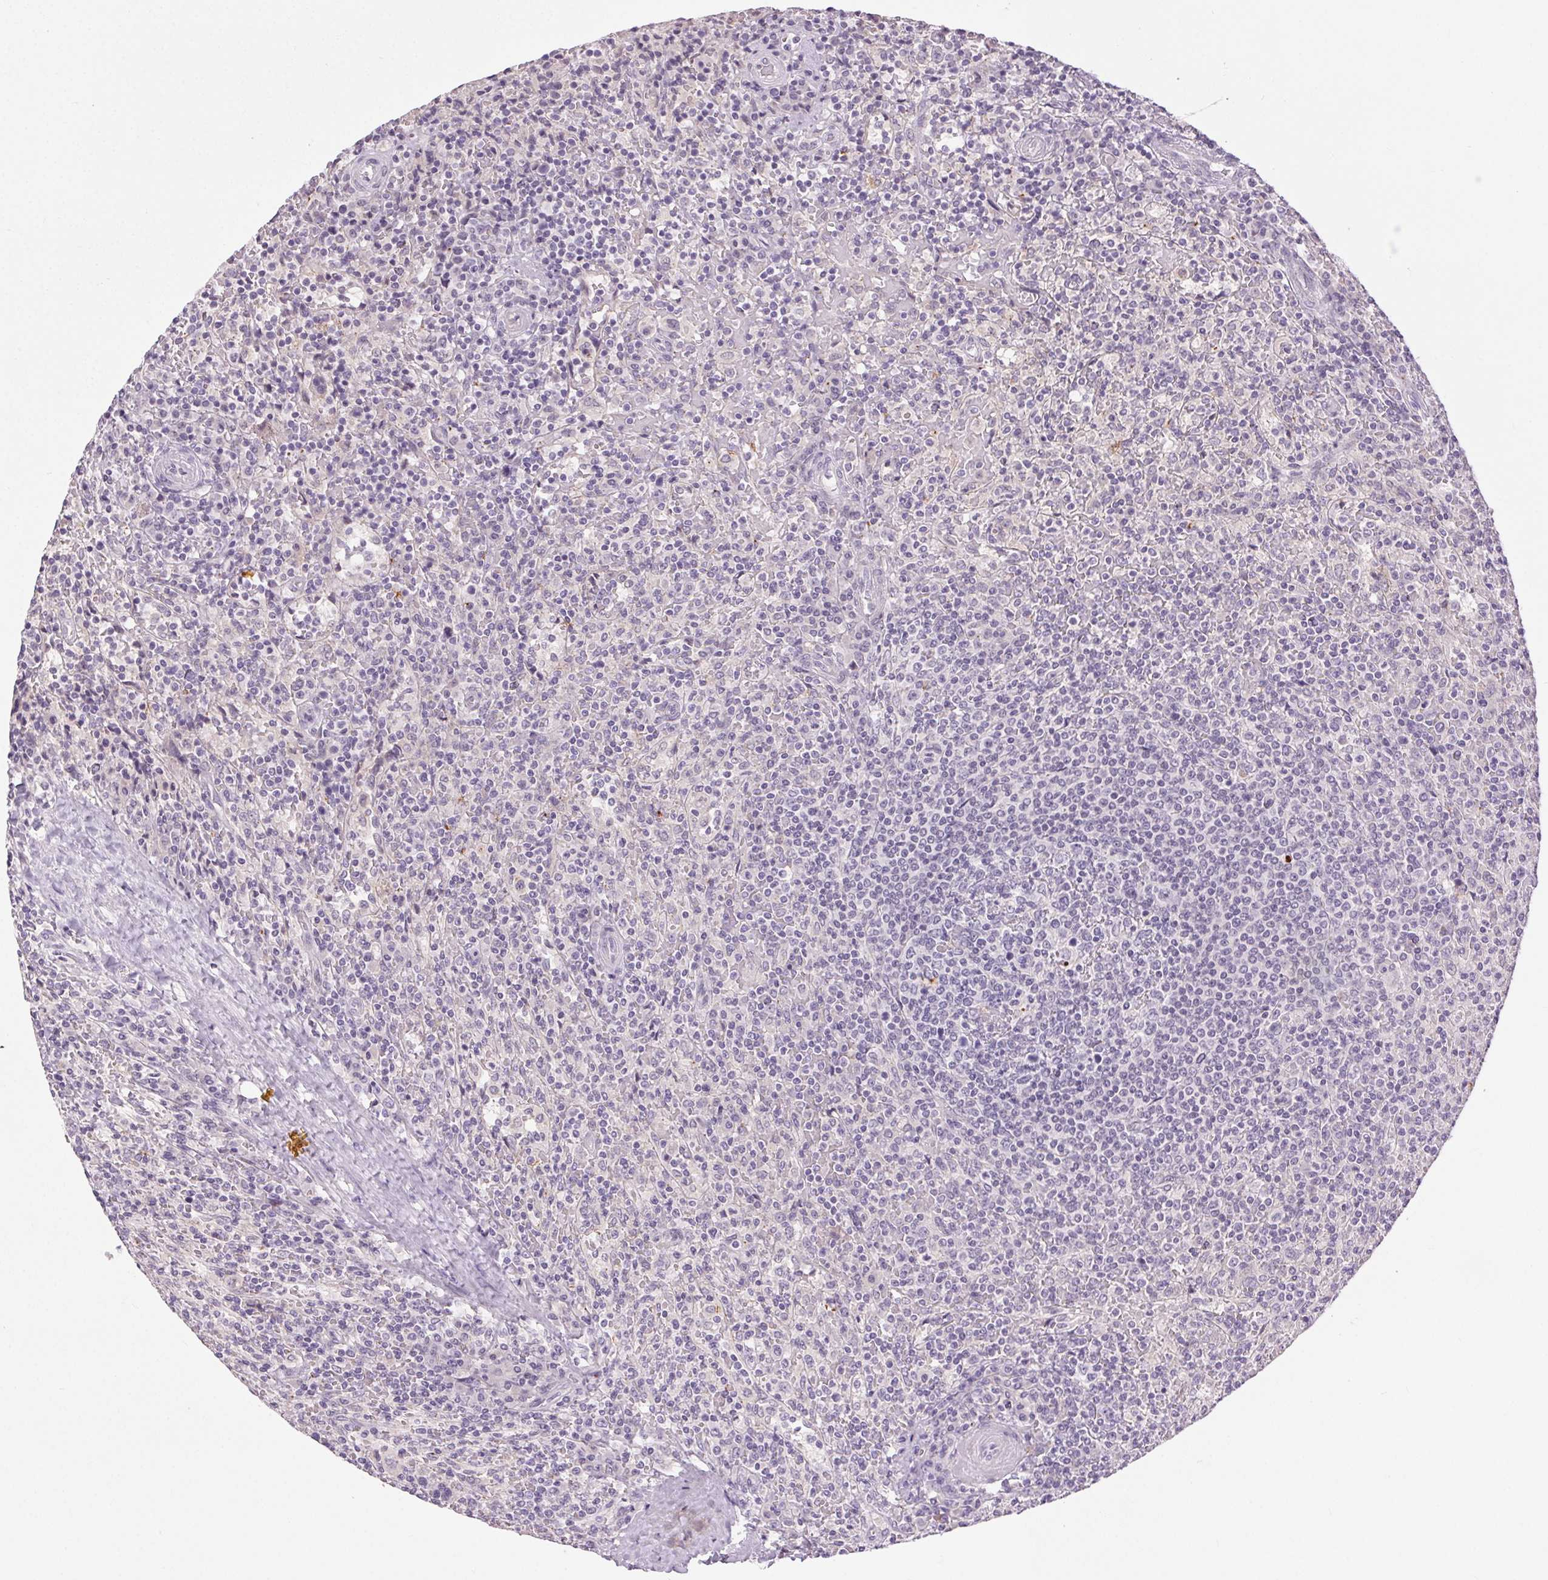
{"staining": {"intensity": "negative", "quantity": "none", "location": "none"}, "tissue": "lymphoma", "cell_type": "Tumor cells", "image_type": "cancer", "snomed": [{"axis": "morphology", "description": "Malignant lymphoma, non-Hodgkin's type, Low grade"}, {"axis": "topography", "description": "Spleen"}], "caption": "This histopathology image is of lymphoma stained with IHC to label a protein in brown with the nuclei are counter-stained blue. There is no expression in tumor cells.", "gene": "FAM168A", "patient": {"sex": "male", "age": 62}}